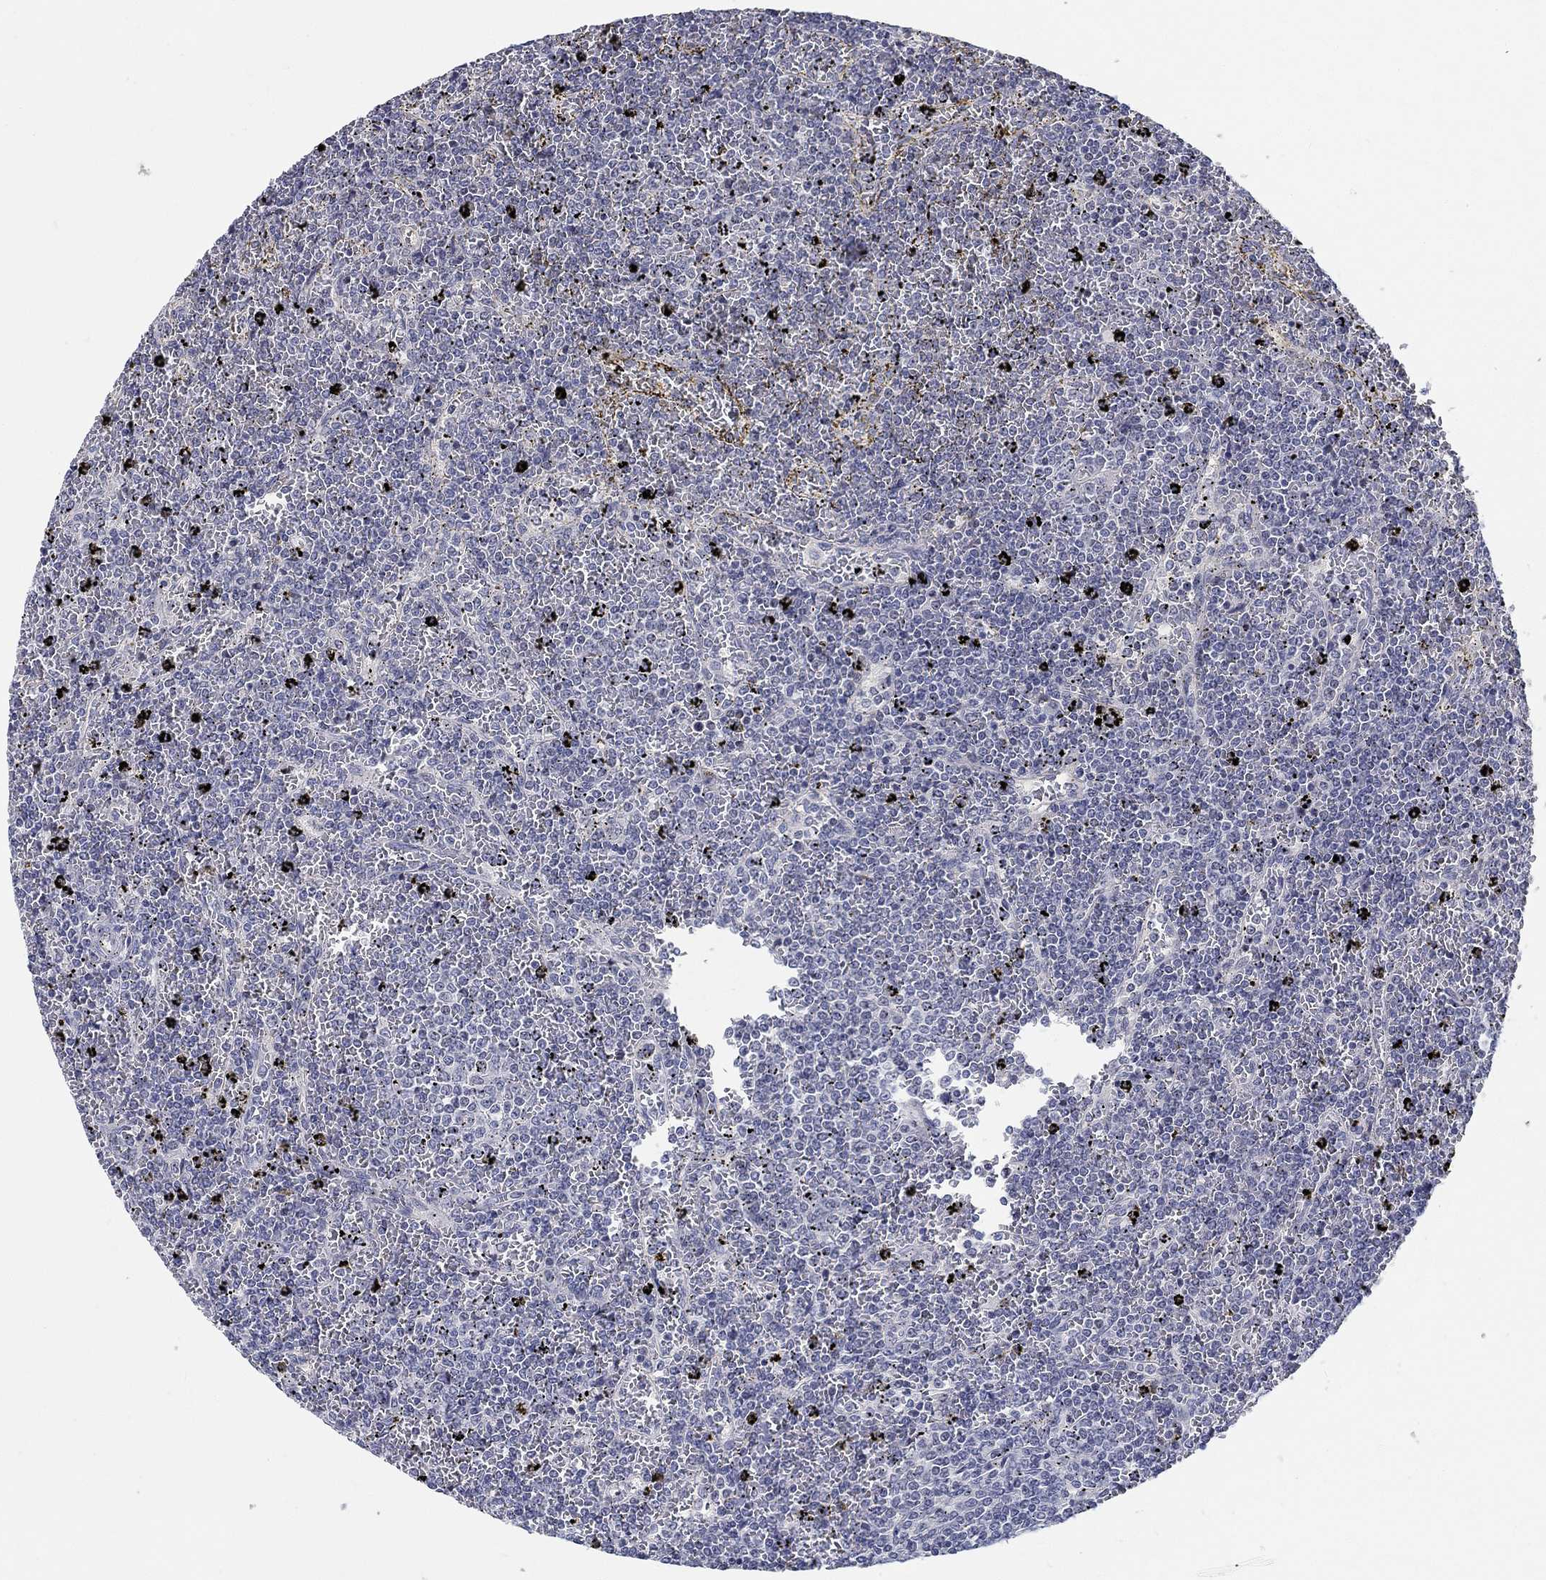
{"staining": {"intensity": "negative", "quantity": "none", "location": "none"}, "tissue": "lymphoma", "cell_type": "Tumor cells", "image_type": "cancer", "snomed": [{"axis": "morphology", "description": "Malignant lymphoma, non-Hodgkin's type, Low grade"}, {"axis": "topography", "description": "Spleen"}], "caption": "Image shows no significant protein positivity in tumor cells of lymphoma.", "gene": "SMIM18", "patient": {"sex": "female", "age": 77}}